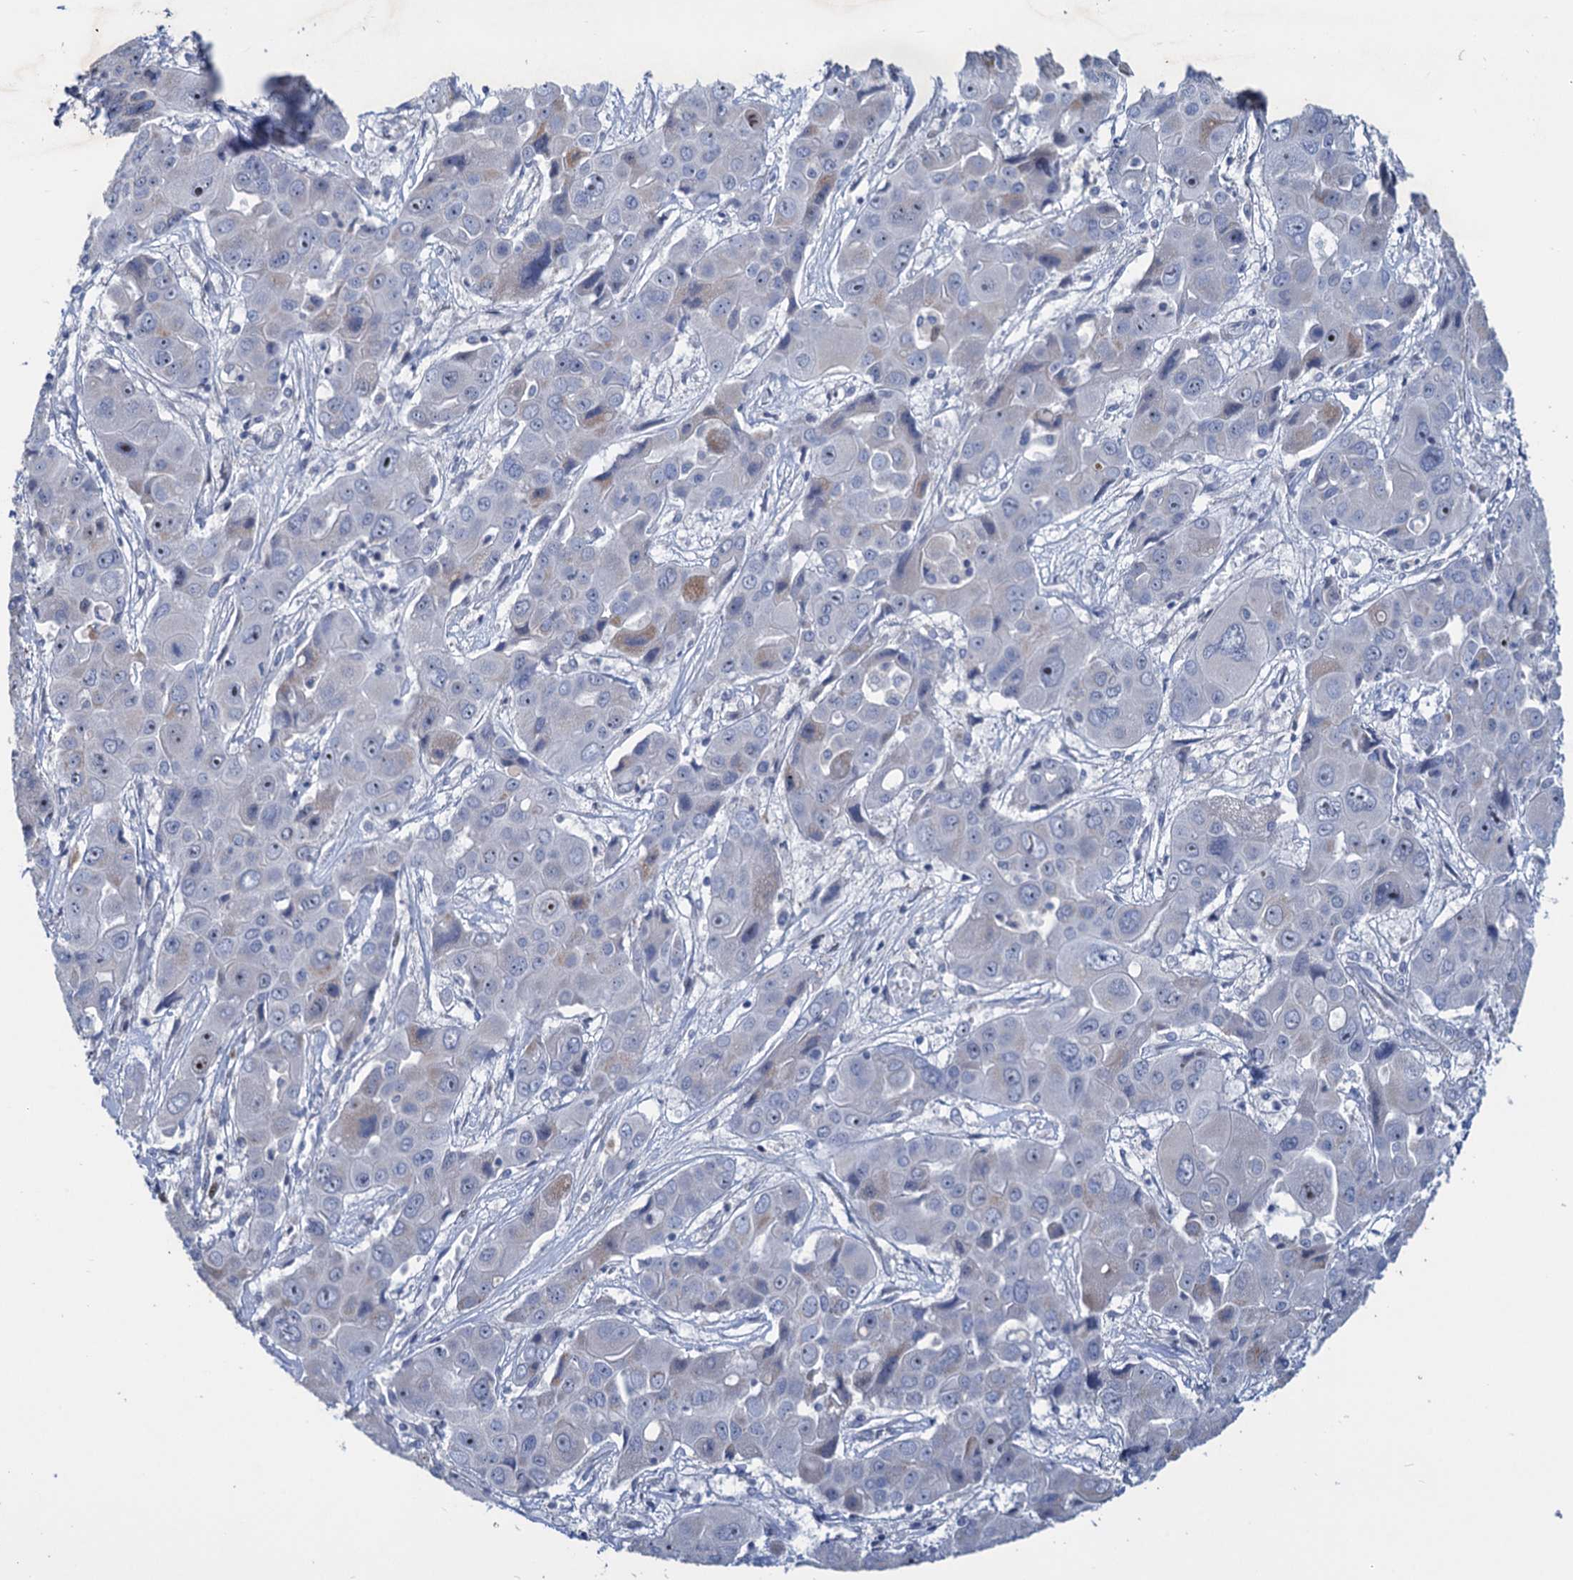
{"staining": {"intensity": "negative", "quantity": "none", "location": "none"}, "tissue": "liver cancer", "cell_type": "Tumor cells", "image_type": "cancer", "snomed": [{"axis": "morphology", "description": "Cholangiocarcinoma"}, {"axis": "topography", "description": "Liver"}], "caption": "IHC of liver cancer demonstrates no staining in tumor cells.", "gene": "ESYT3", "patient": {"sex": "male", "age": 67}}